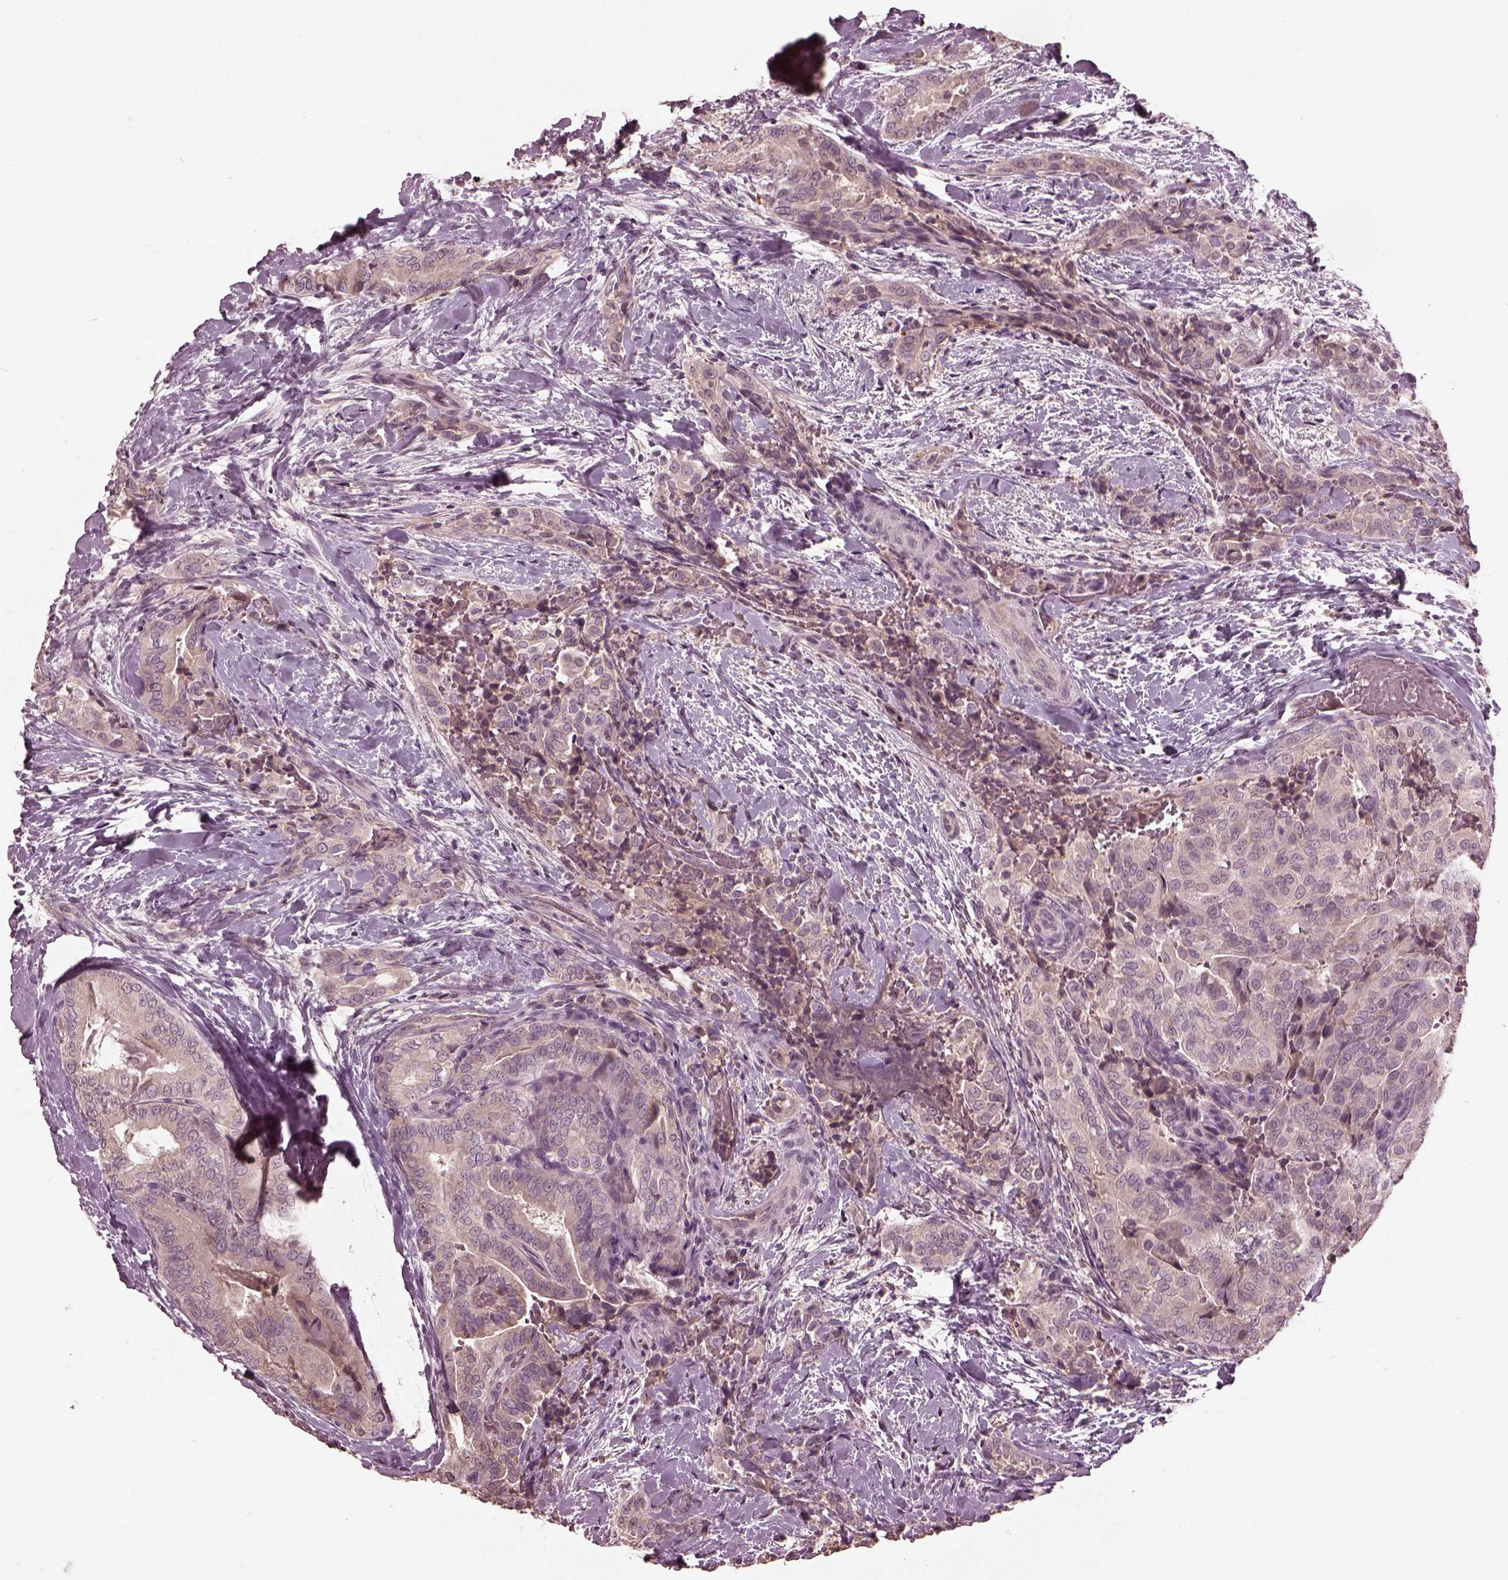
{"staining": {"intensity": "negative", "quantity": "none", "location": "none"}, "tissue": "thyroid cancer", "cell_type": "Tumor cells", "image_type": "cancer", "snomed": [{"axis": "morphology", "description": "Papillary adenocarcinoma, NOS"}, {"axis": "topography", "description": "Thyroid gland"}], "caption": "A histopathology image of thyroid papillary adenocarcinoma stained for a protein displays no brown staining in tumor cells. (DAB (3,3'-diaminobenzidine) IHC with hematoxylin counter stain).", "gene": "CALR3", "patient": {"sex": "male", "age": 61}}